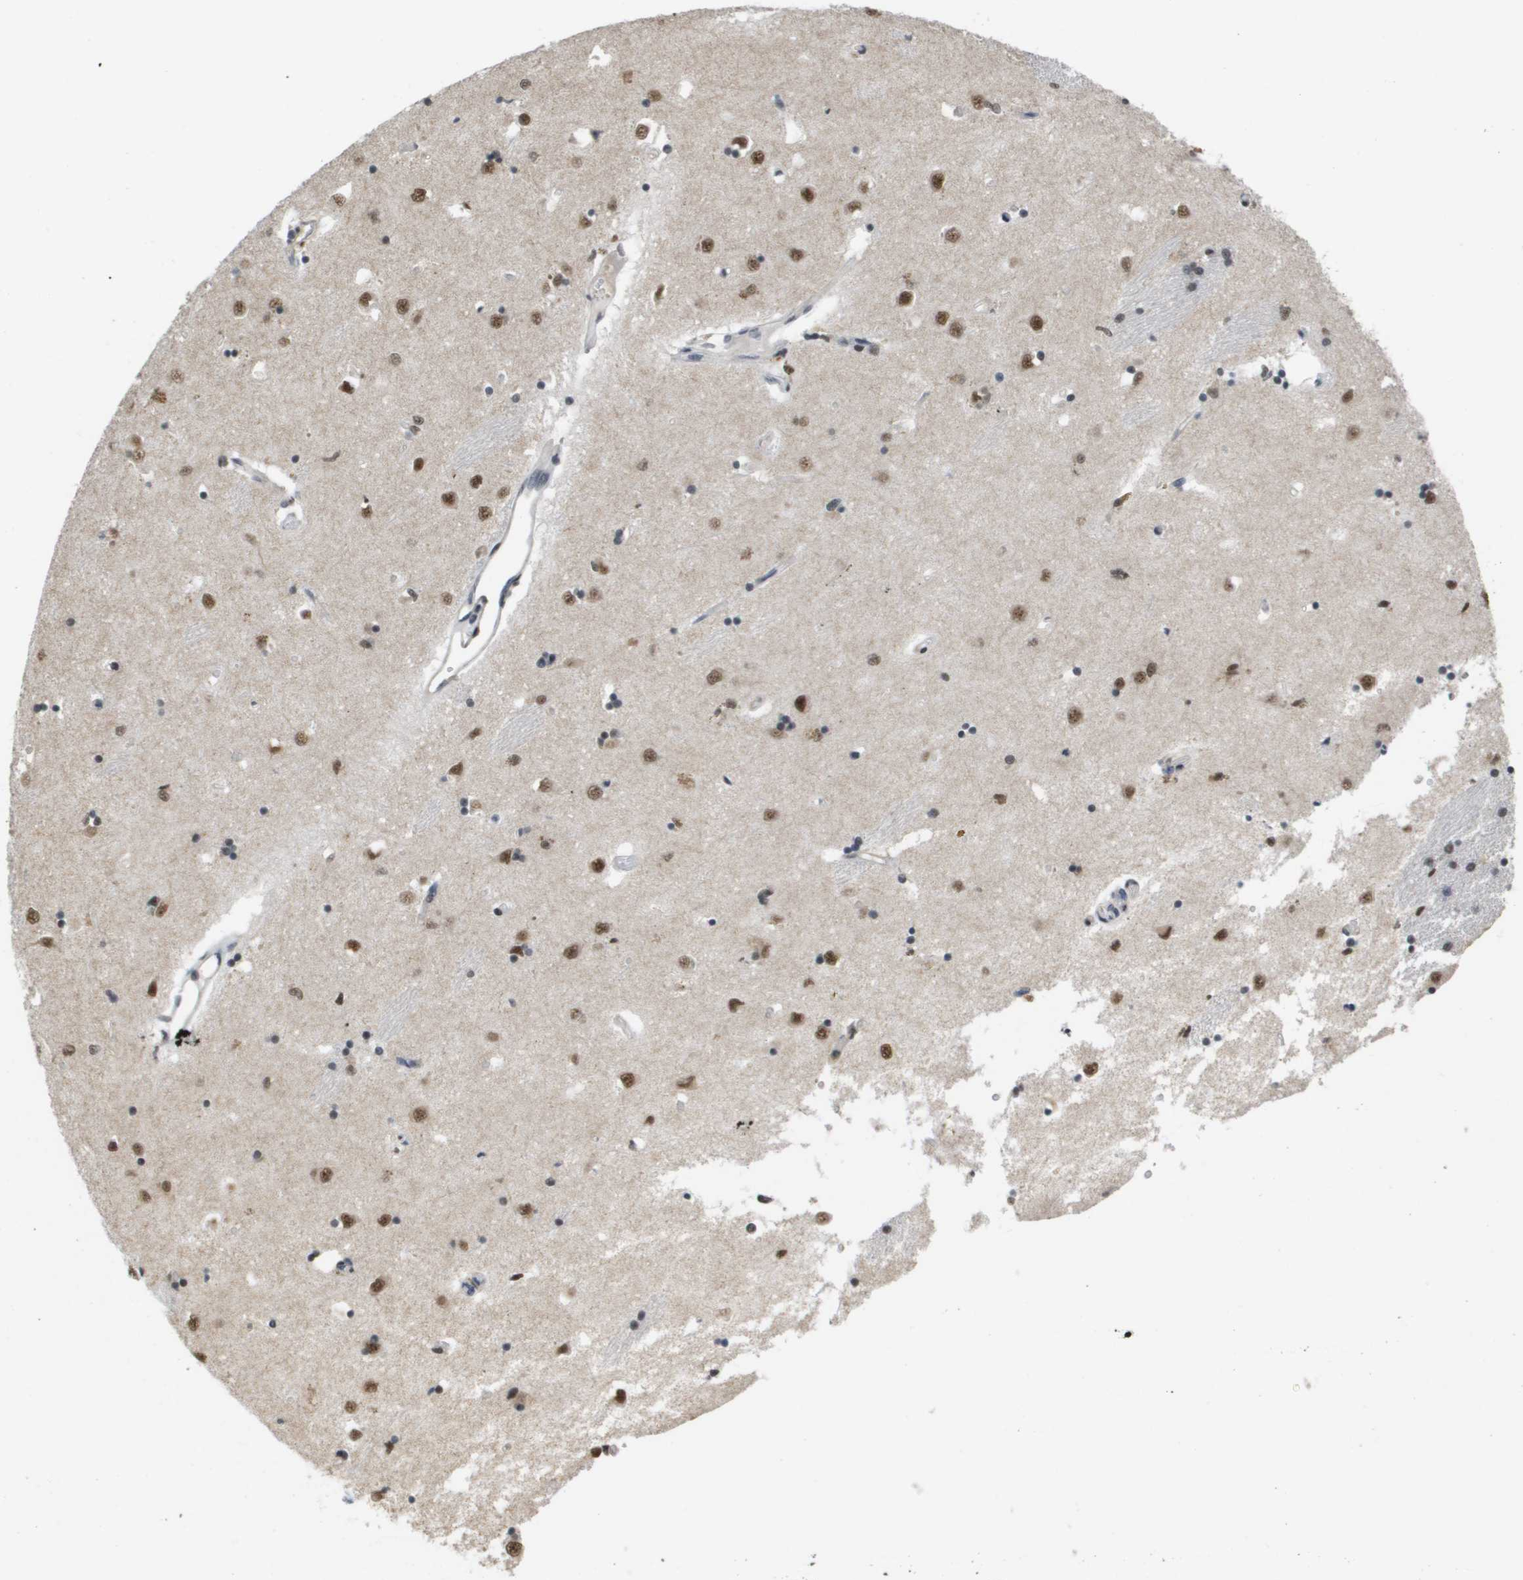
{"staining": {"intensity": "weak", "quantity": "<25%", "location": "nuclear"}, "tissue": "caudate", "cell_type": "Glial cells", "image_type": "normal", "snomed": [{"axis": "morphology", "description": "Normal tissue, NOS"}, {"axis": "topography", "description": "Lateral ventricle wall"}], "caption": "Photomicrograph shows no significant protein staining in glial cells of unremarkable caudate. (DAB (3,3'-diaminobenzidine) immunohistochemistry (IHC) with hematoxylin counter stain).", "gene": "ISY1", "patient": {"sex": "female", "age": 19}}